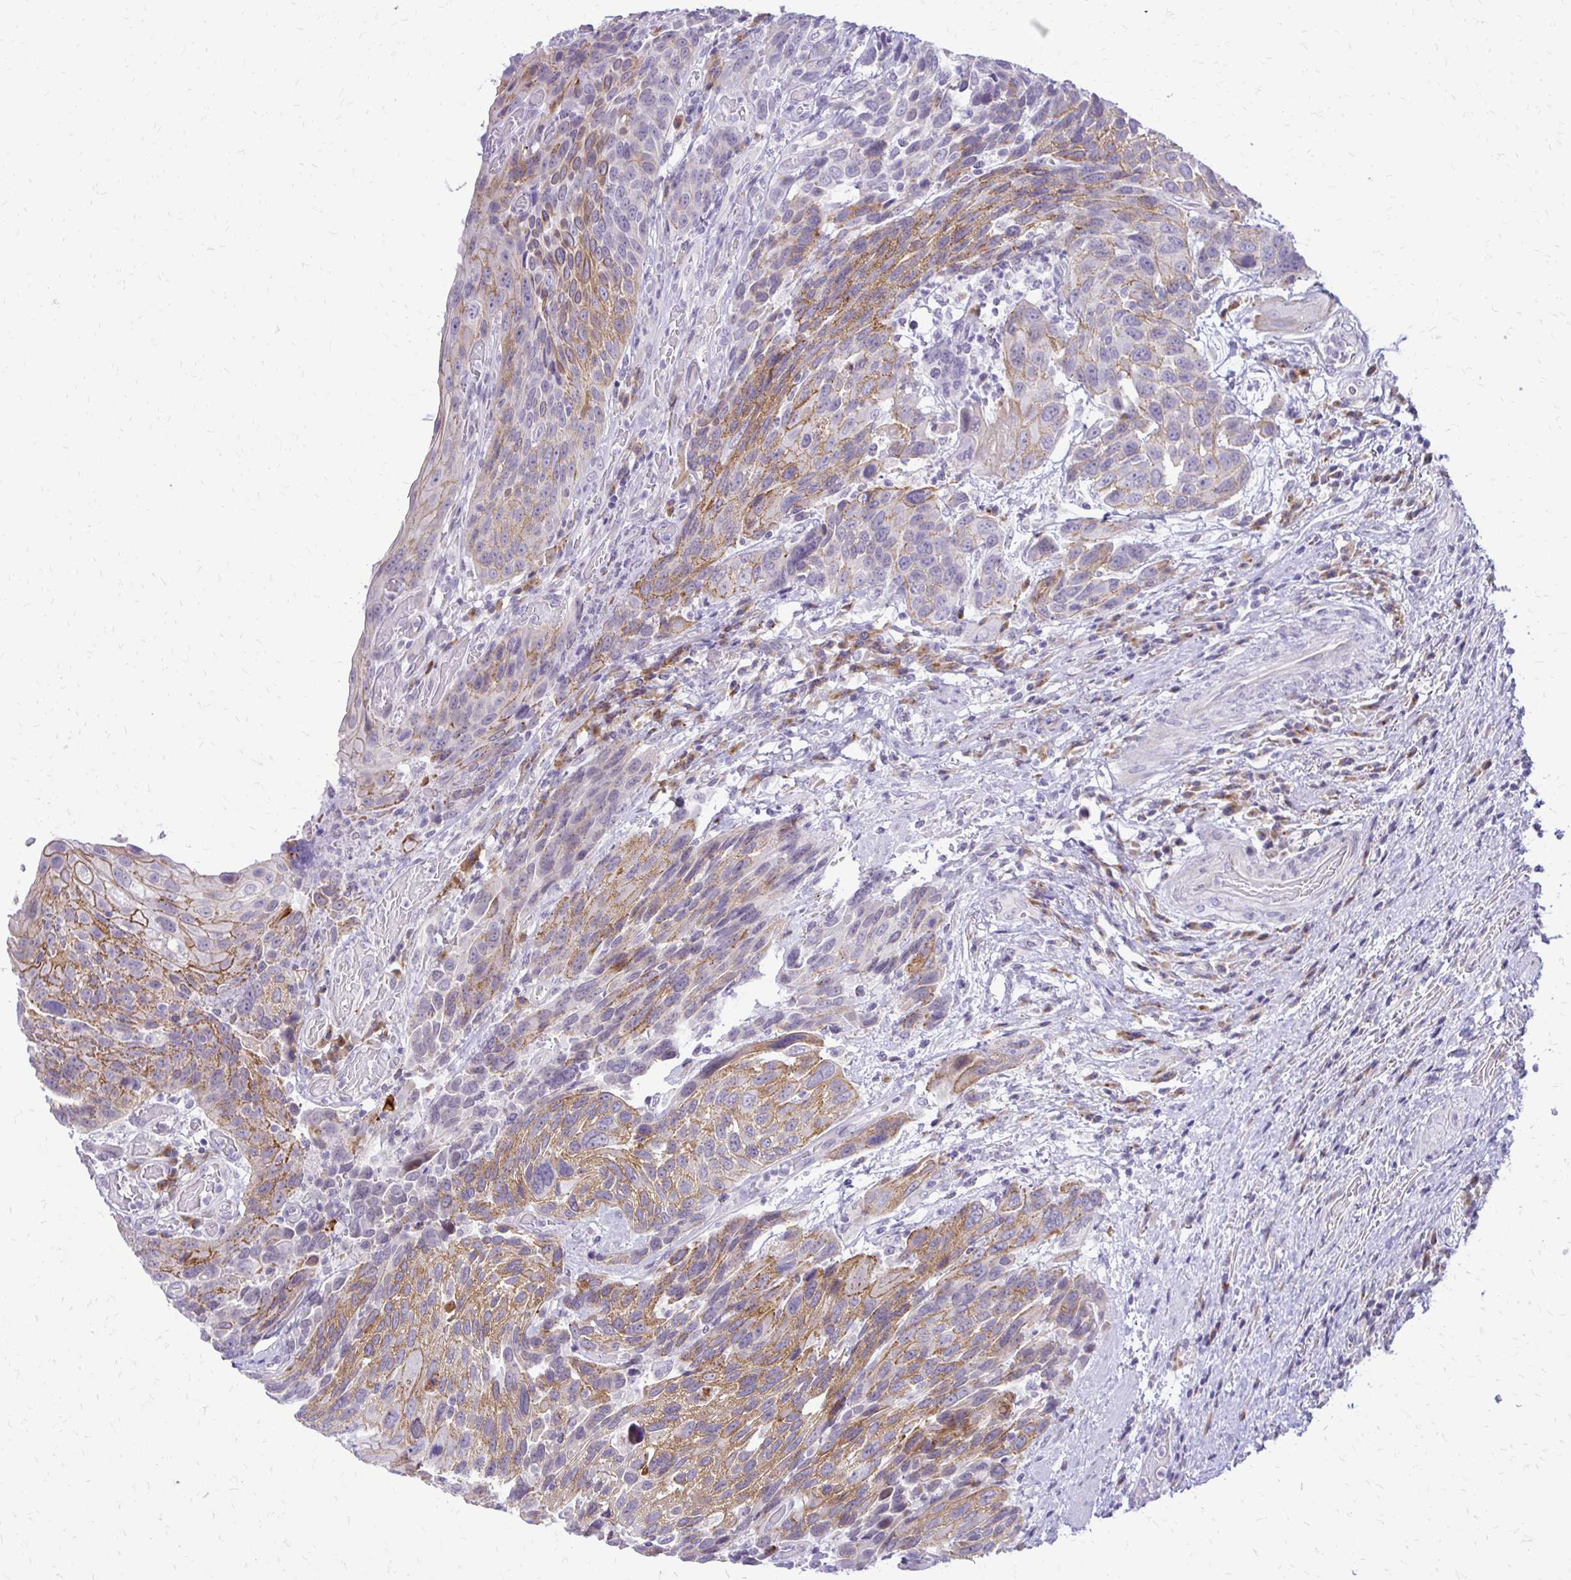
{"staining": {"intensity": "strong", "quantity": "25%-75%", "location": "cytoplasmic/membranous"}, "tissue": "urothelial cancer", "cell_type": "Tumor cells", "image_type": "cancer", "snomed": [{"axis": "morphology", "description": "Urothelial carcinoma, High grade"}, {"axis": "topography", "description": "Urinary bladder"}], "caption": "High-grade urothelial carcinoma stained for a protein (brown) displays strong cytoplasmic/membranous positive staining in approximately 25%-75% of tumor cells.", "gene": "EPYC", "patient": {"sex": "female", "age": 70}}